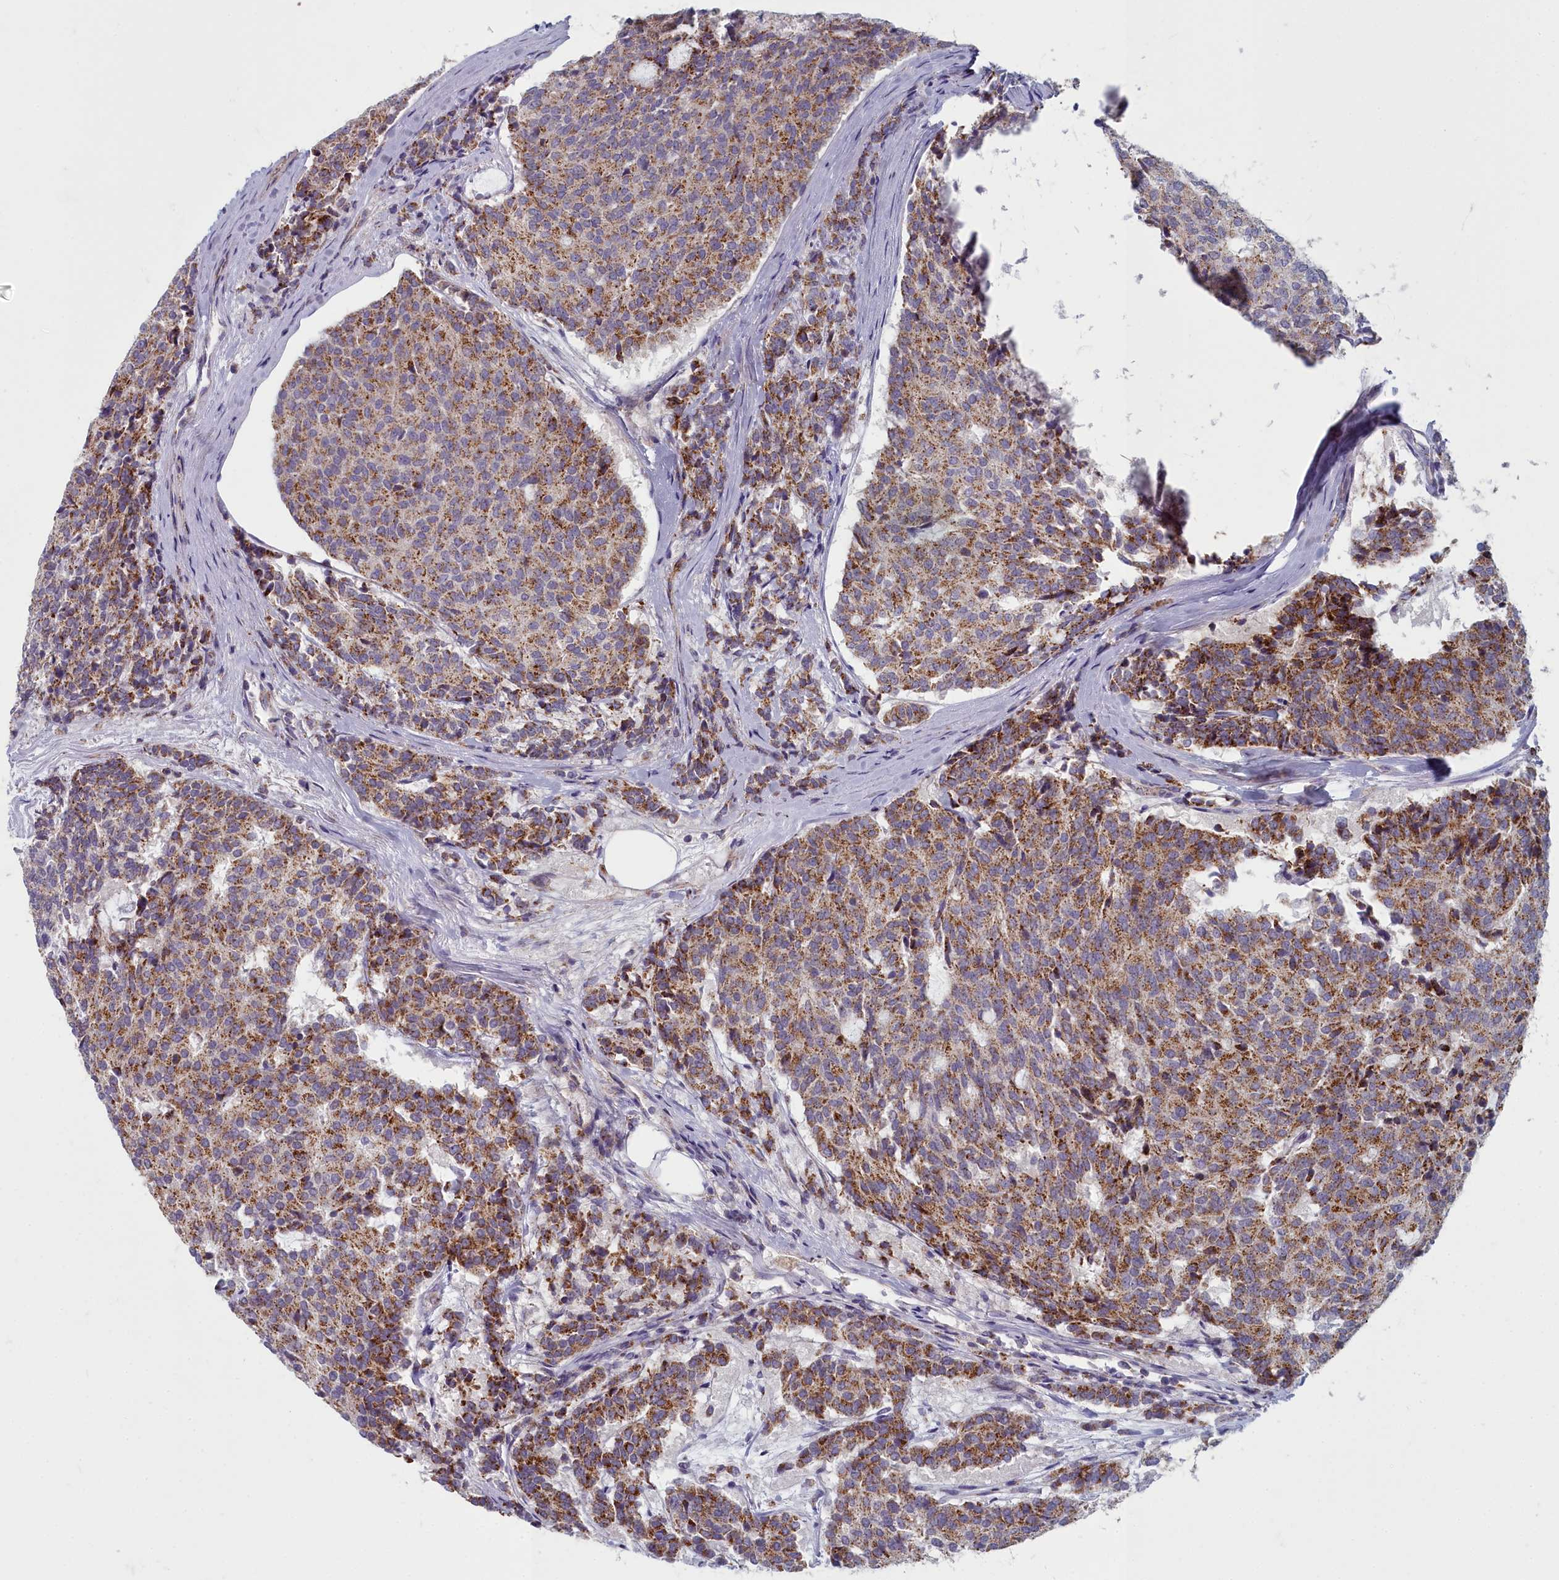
{"staining": {"intensity": "moderate", "quantity": ">75%", "location": "cytoplasmic/membranous"}, "tissue": "carcinoid", "cell_type": "Tumor cells", "image_type": "cancer", "snomed": [{"axis": "morphology", "description": "Carcinoid, malignant, NOS"}, {"axis": "topography", "description": "Pancreas"}], "caption": "Tumor cells show moderate cytoplasmic/membranous expression in about >75% of cells in carcinoid.", "gene": "INSYN2A", "patient": {"sex": "female", "age": 54}}